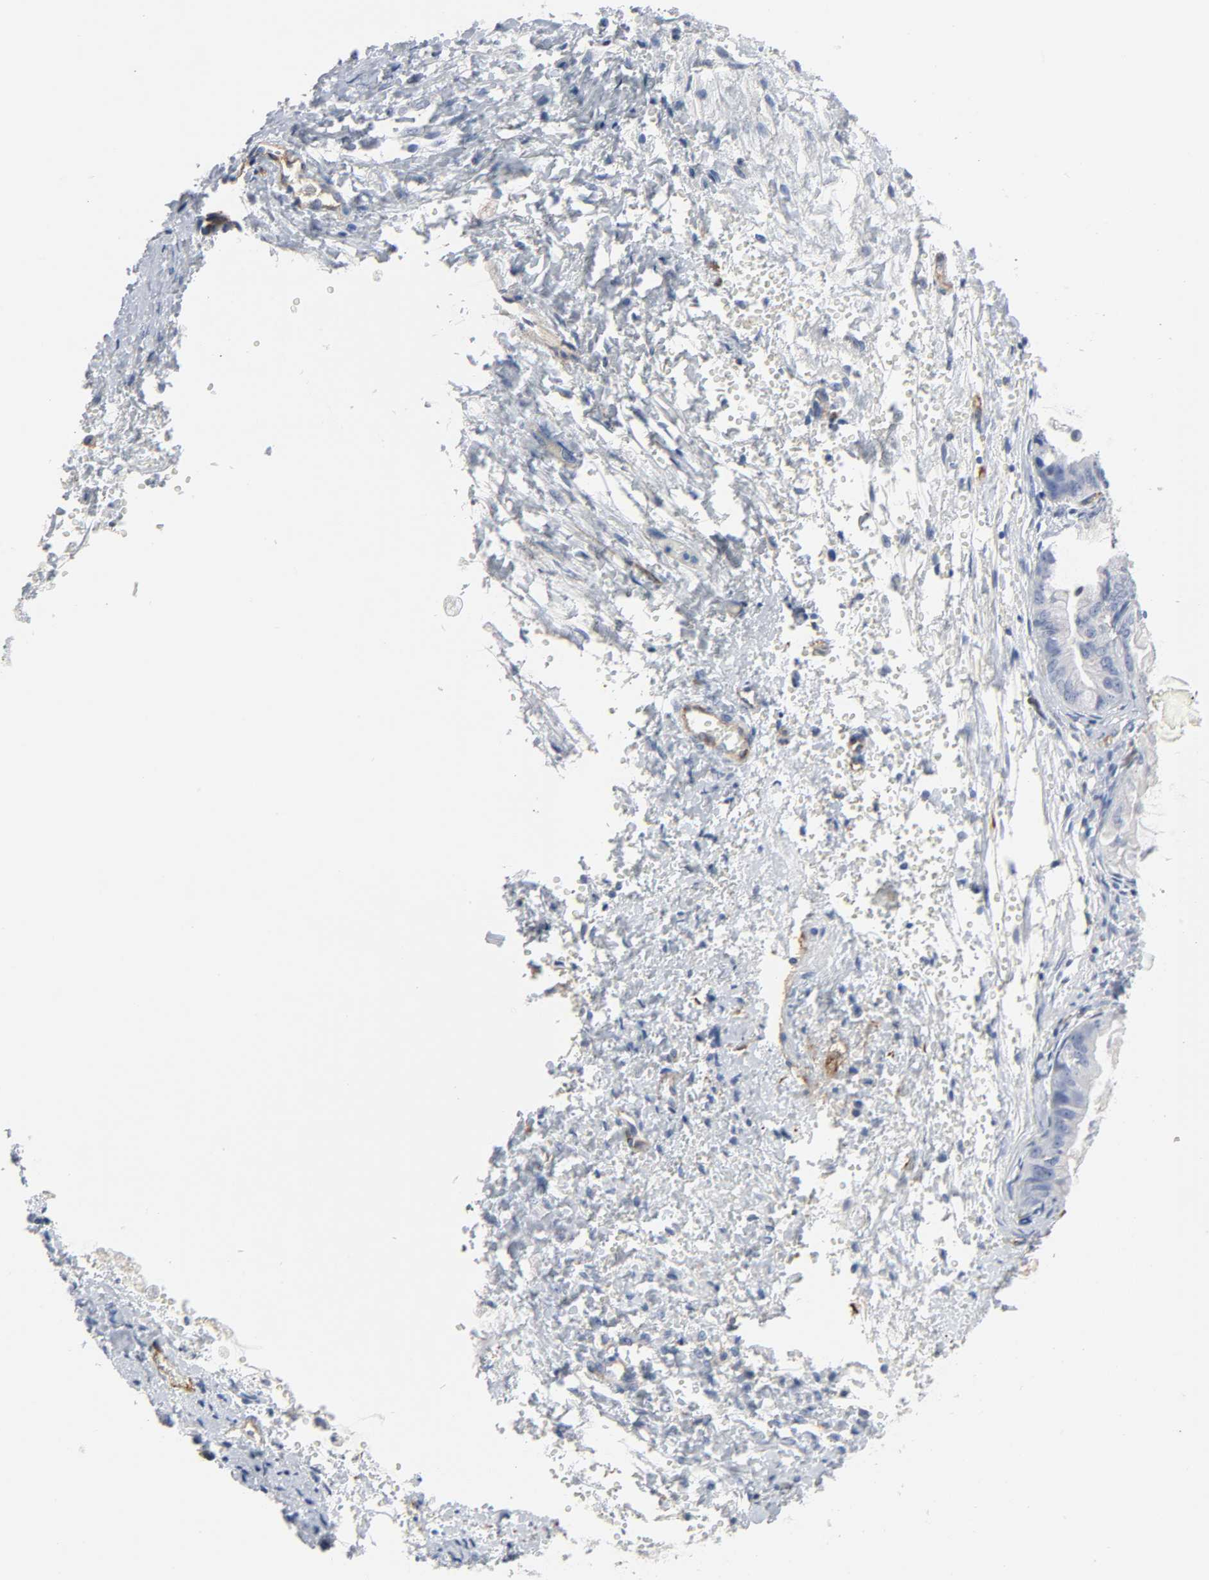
{"staining": {"intensity": "negative", "quantity": "none", "location": "none"}, "tissue": "ovarian cancer", "cell_type": "Tumor cells", "image_type": "cancer", "snomed": [{"axis": "morphology", "description": "Cystadenocarcinoma, mucinous, NOS"}, {"axis": "topography", "description": "Ovary"}], "caption": "High power microscopy image of an immunohistochemistry (IHC) micrograph of mucinous cystadenocarcinoma (ovarian), revealing no significant staining in tumor cells.", "gene": "PECAM1", "patient": {"sex": "female", "age": 36}}